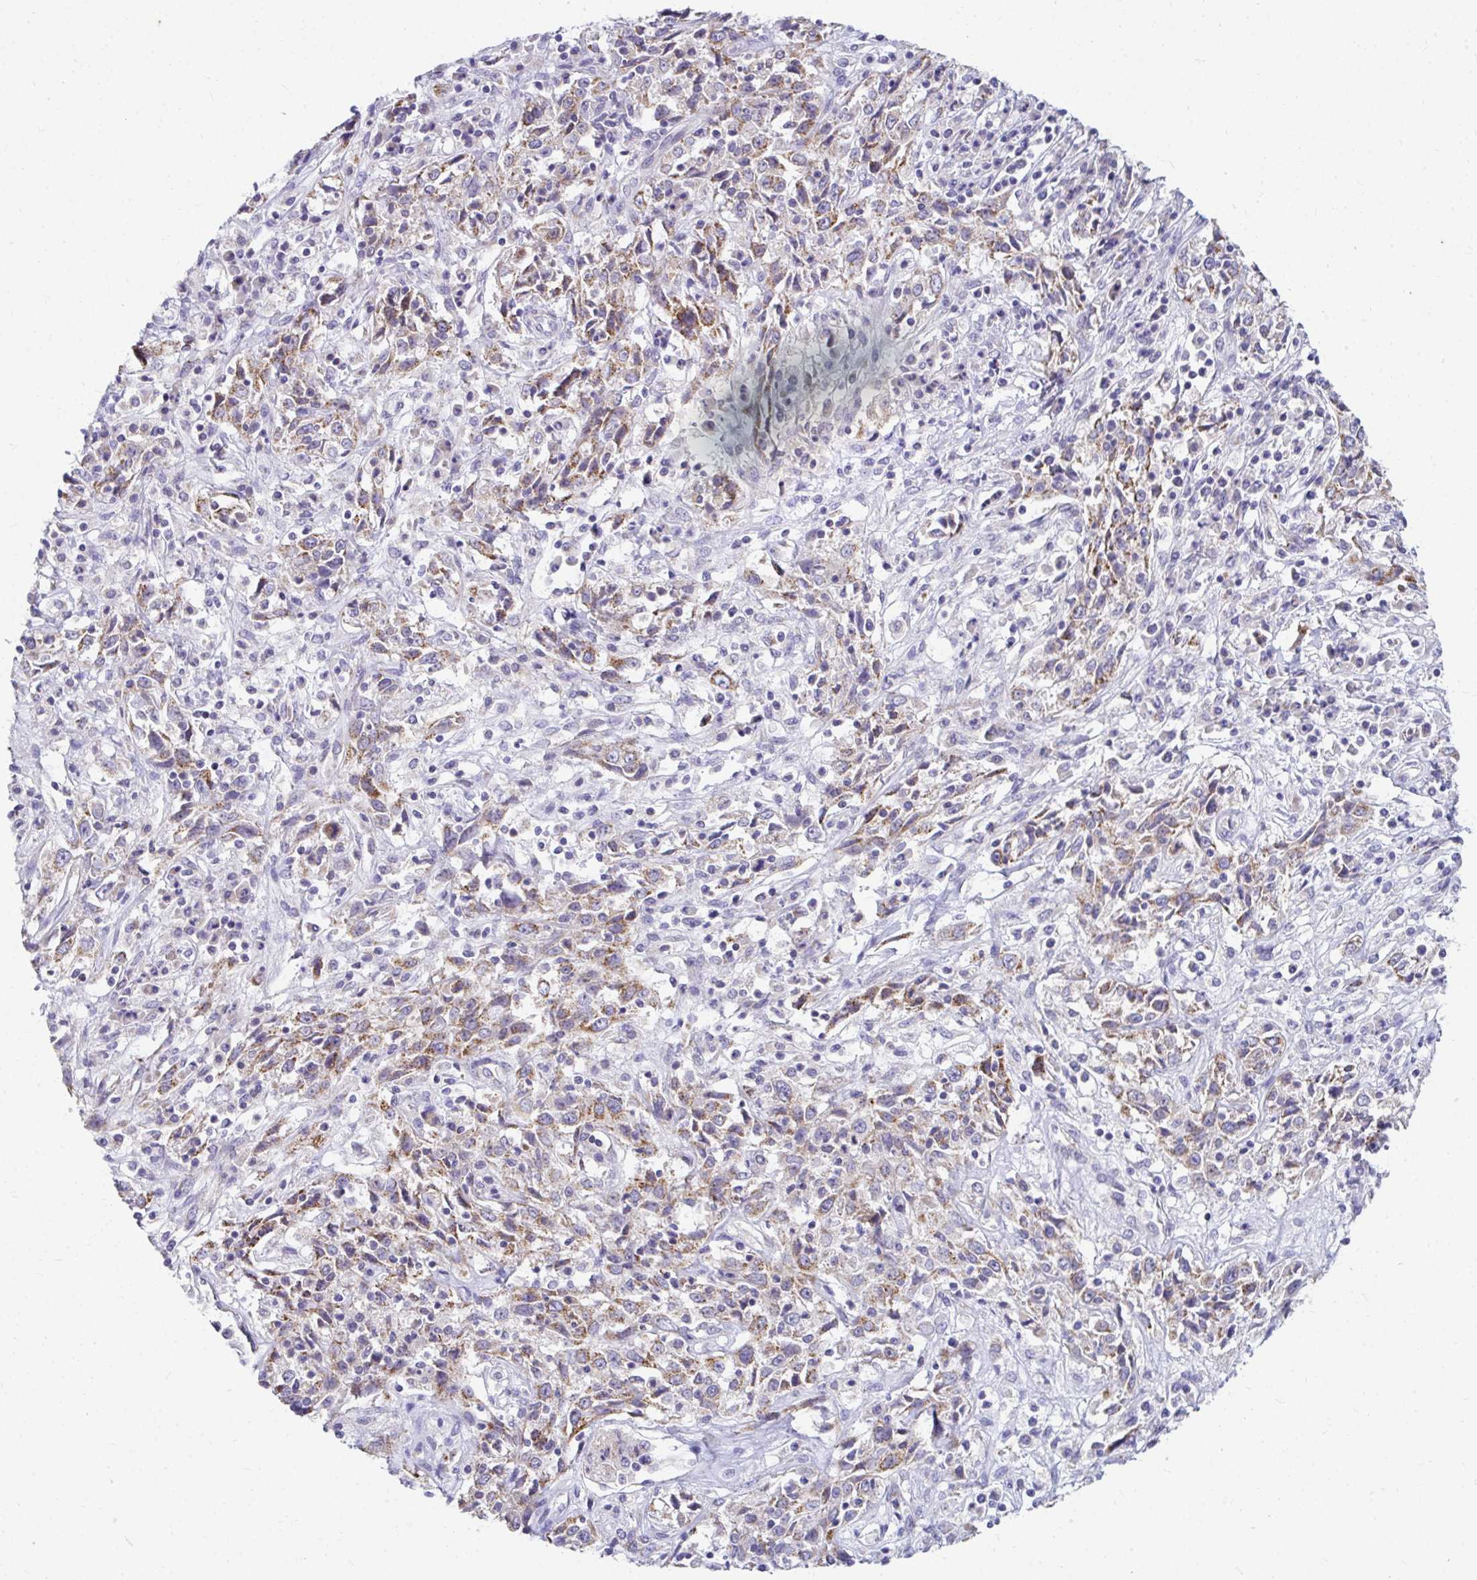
{"staining": {"intensity": "moderate", "quantity": ">75%", "location": "cytoplasmic/membranous"}, "tissue": "cervical cancer", "cell_type": "Tumor cells", "image_type": "cancer", "snomed": [{"axis": "morphology", "description": "Adenocarcinoma, NOS"}, {"axis": "topography", "description": "Cervix"}], "caption": "Cervical cancer stained with a protein marker reveals moderate staining in tumor cells.", "gene": "EXOC5", "patient": {"sex": "female", "age": 40}}